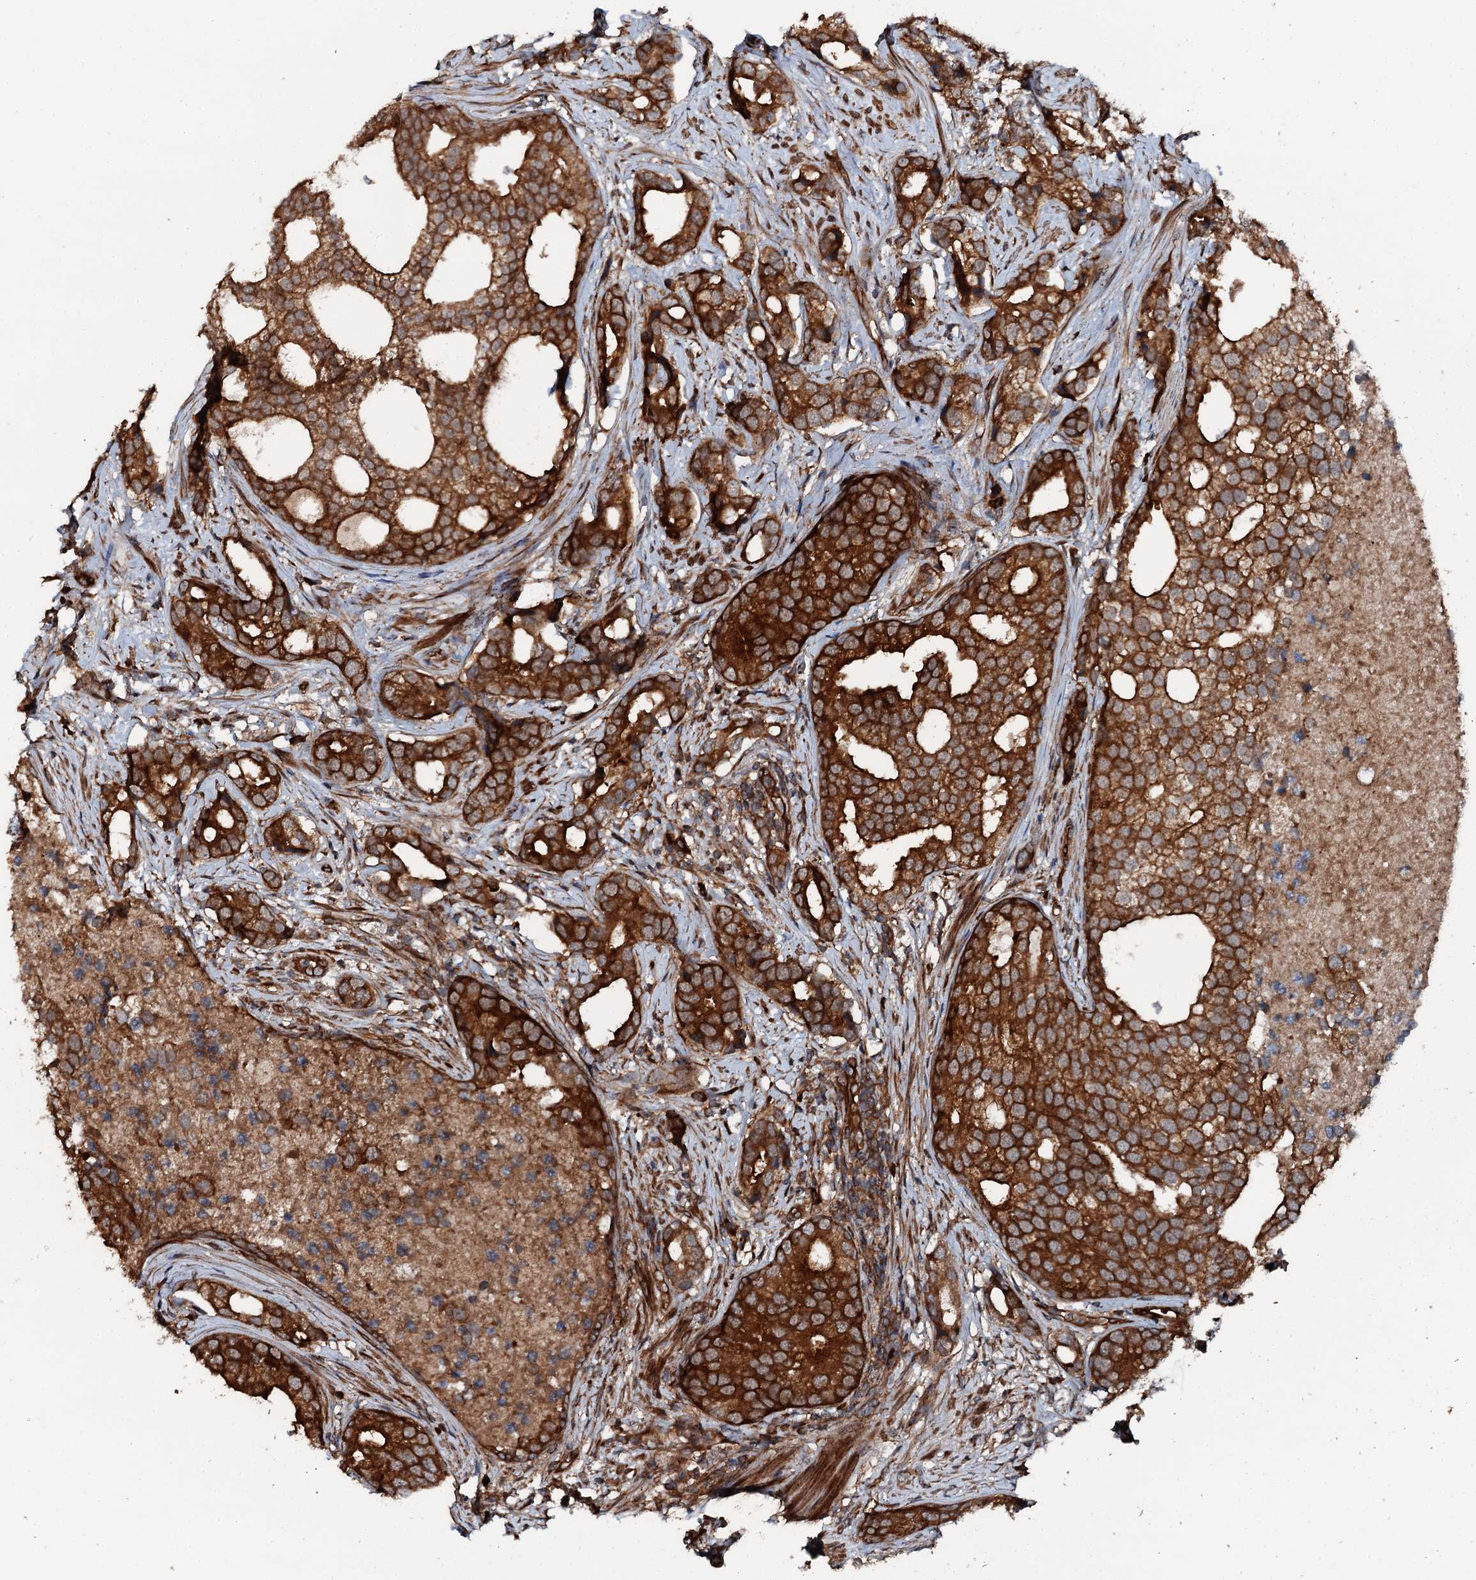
{"staining": {"intensity": "strong", "quantity": ">75%", "location": "cytoplasmic/membranous"}, "tissue": "prostate cancer", "cell_type": "Tumor cells", "image_type": "cancer", "snomed": [{"axis": "morphology", "description": "Adenocarcinoma, High grade"}, {"axis": "topography", "description": "Prostate"}], "caption": "This photomicrograph displays IHC staining of prostate high-grade adenocarcinoma, with high strong cytoplasmic/membranous expression in about >75% of tumor cells.", "gene": "FLYWCH1", "patient": {"sex": "male", "age": 75}}